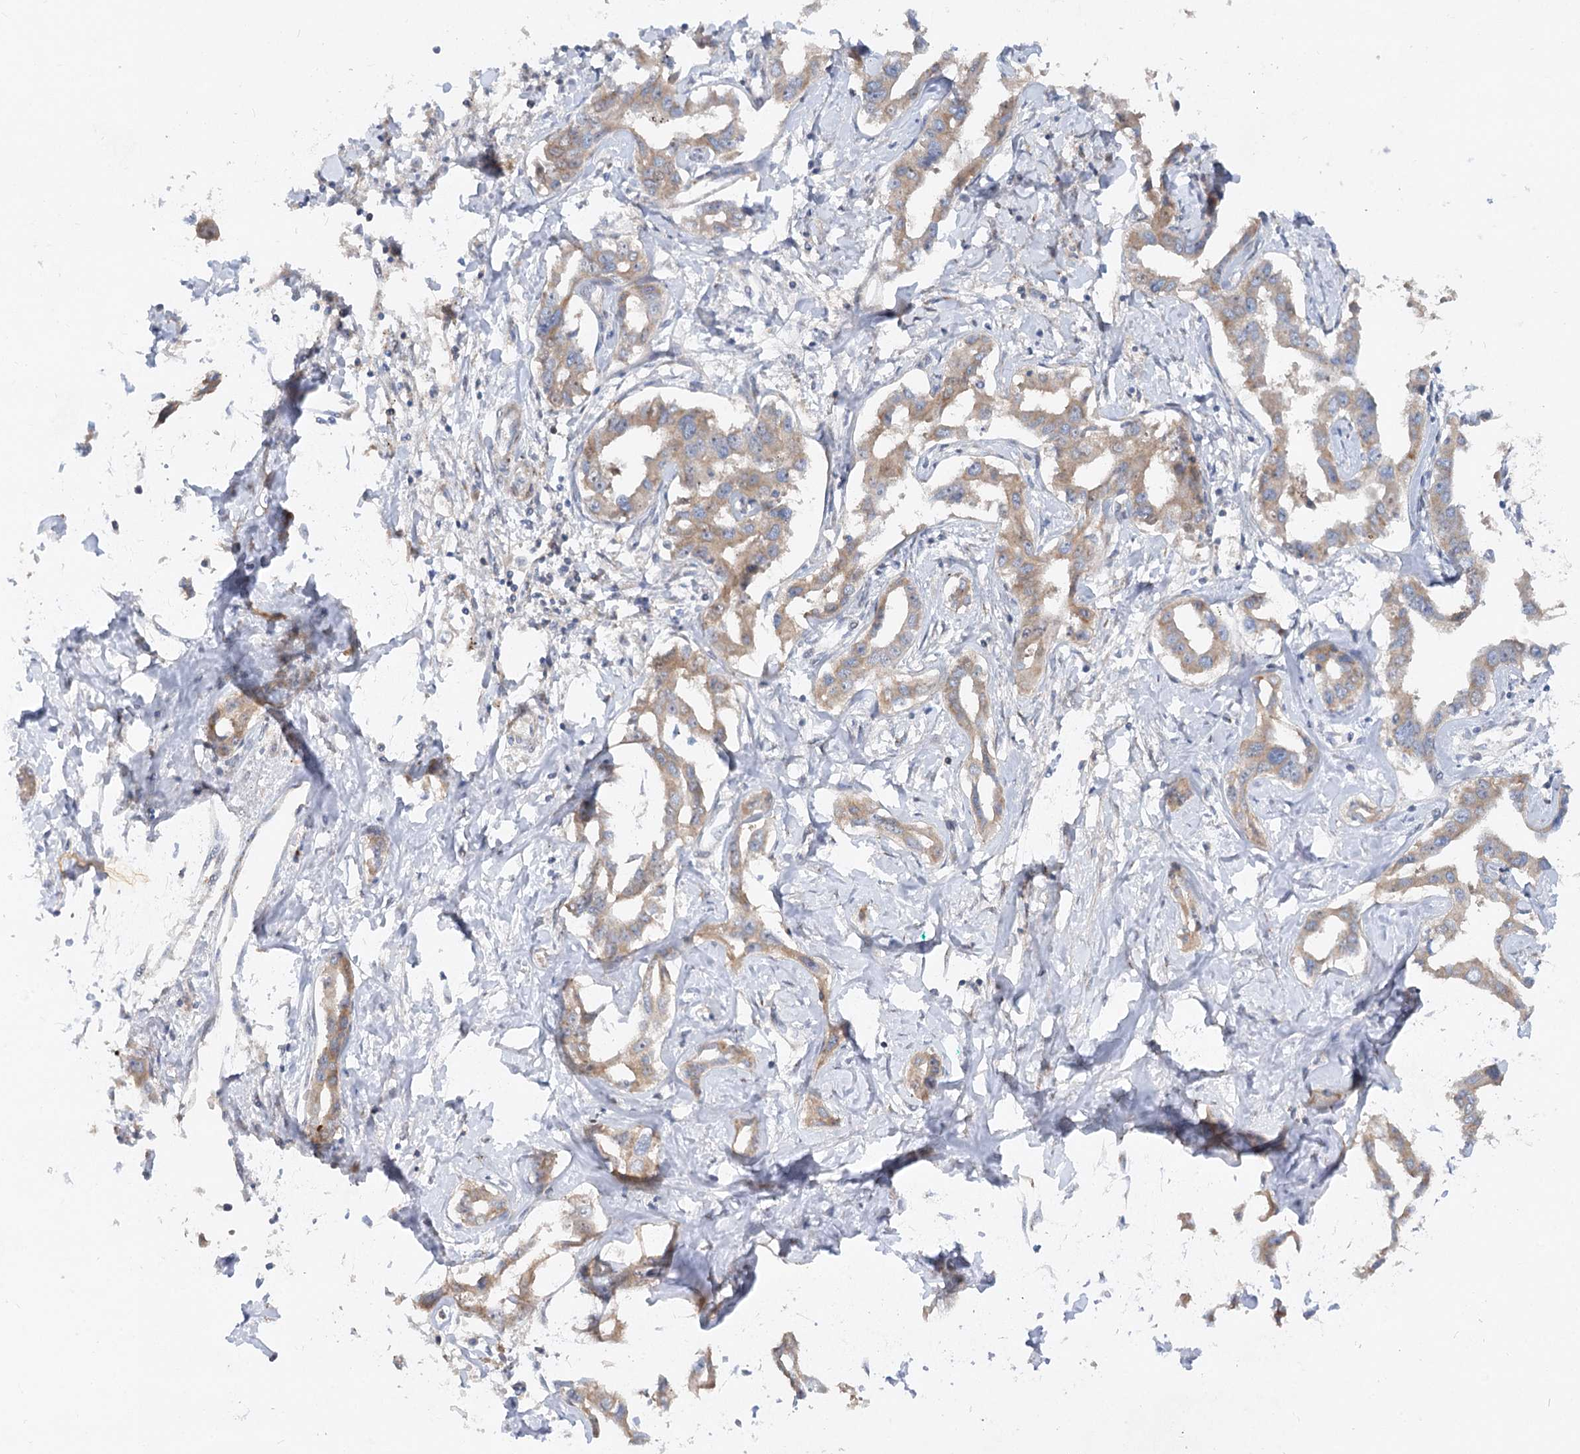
{"staining": {"intensity": "weak", "quantity": ">75%", "location": "cytoplasmic/membranous"}, "tissue": "liver cancer", "cell_type": "Tumor cells", "image_type": "cancer", "snomed": [{"axis": "morphology", "description": "Cholangiocarcinoma"}, {"axis": "topography", "description": "Liver"}], "caption": "Liver cancer stained for a protein shows weak cytoplasmic/membranous positivity in tumor cells.", "gene": "FGF19", "patient": {"sex": "male", "age": 59}}